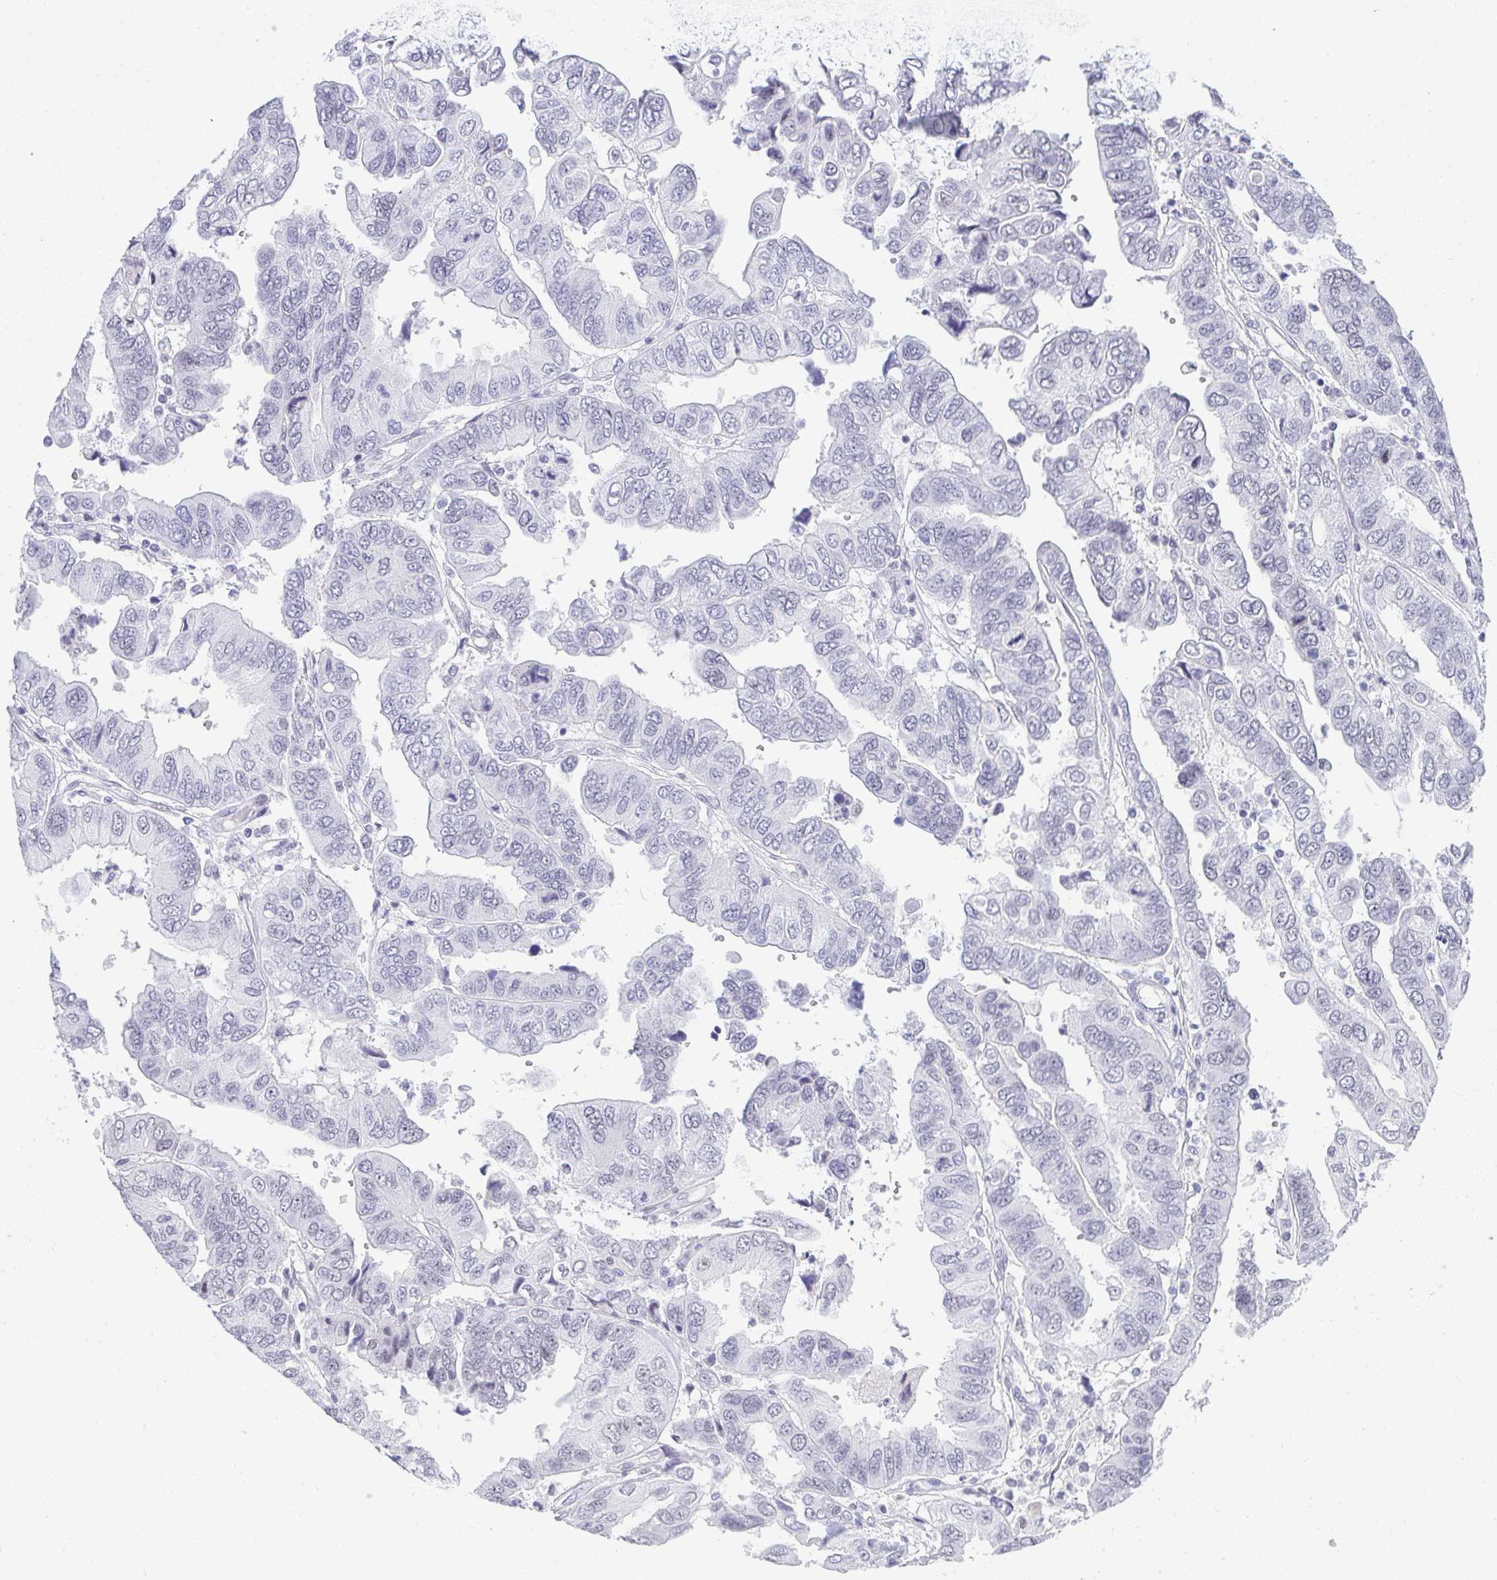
{"staining": {"intensity": "negative", "quantity": "none", "location": "none"}, "tissue": "ovarian cancer", "cell_type": "Tumor cells", "image_type": "cancer", "snomed": [{"axis": "morphology", "description": "Cystadenocarcinoma, serous, NOS"}, {"axis": "topography", "description": "Ovary"}], "caption": "This is an immunohistochemistry (IHC) micrograph of human serous cystadenocarcinoma (ovarian). There is no positivity in tumor cells.", "gene": "PLA2G1B", "patient": {"sex": "female", "age": 79}}